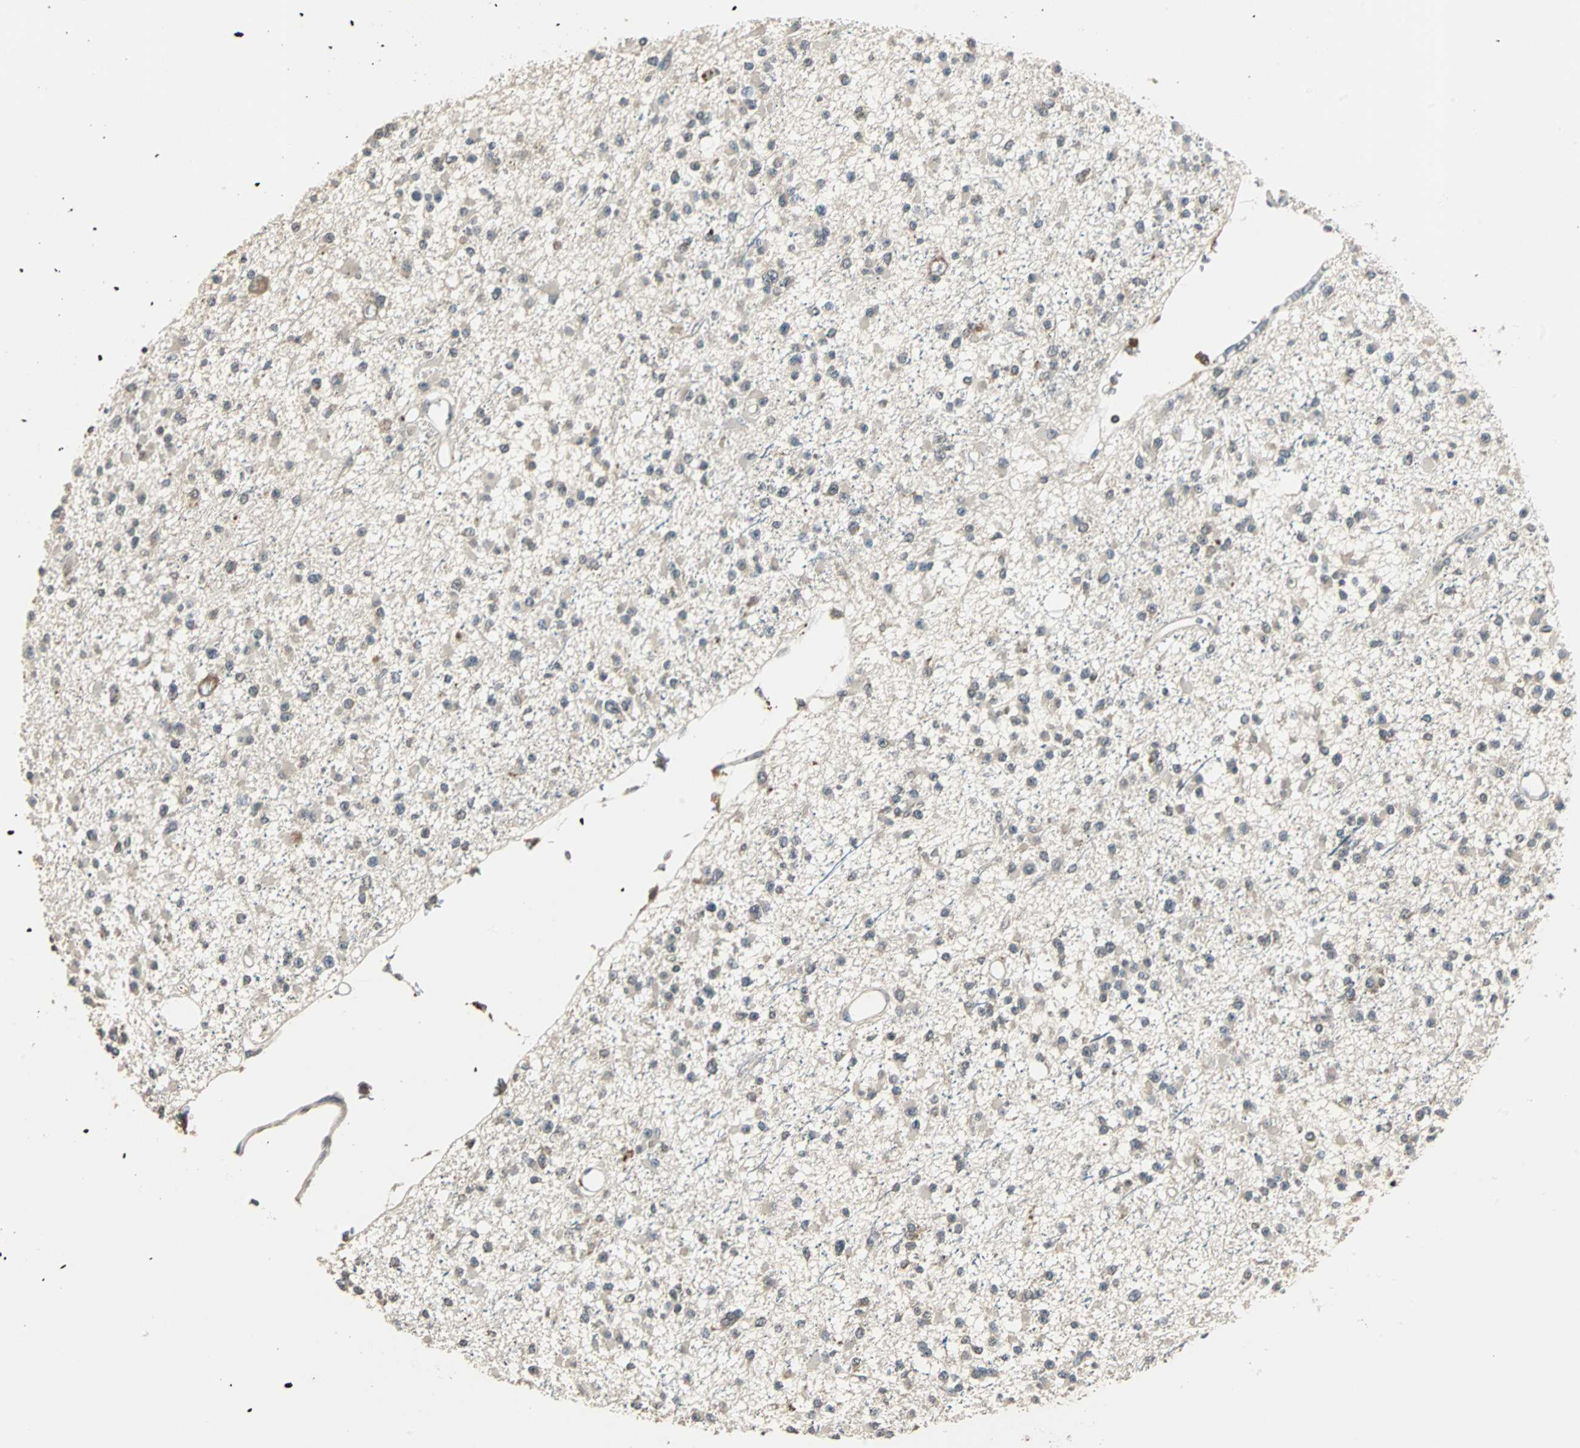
{"staining": {"intensity": "negative", "quantity": "none", "location": "none"}, "tissue": "glioma", "cell_type": "Tumor cells", "image_type": "cancer", "snomed": [{"axis": "morphology", "description": "Glioma, malignant, Low grade"}, {"axis": "topography", "description": "Brain"}], "caption": "A high-resolution photomicrograph shows immunohistochemistry staining of glioma, which demonstrates no significant positivity in tumor cells.", "gene": "ABHD2", "patient": {"sex": "female", "age": 22}}